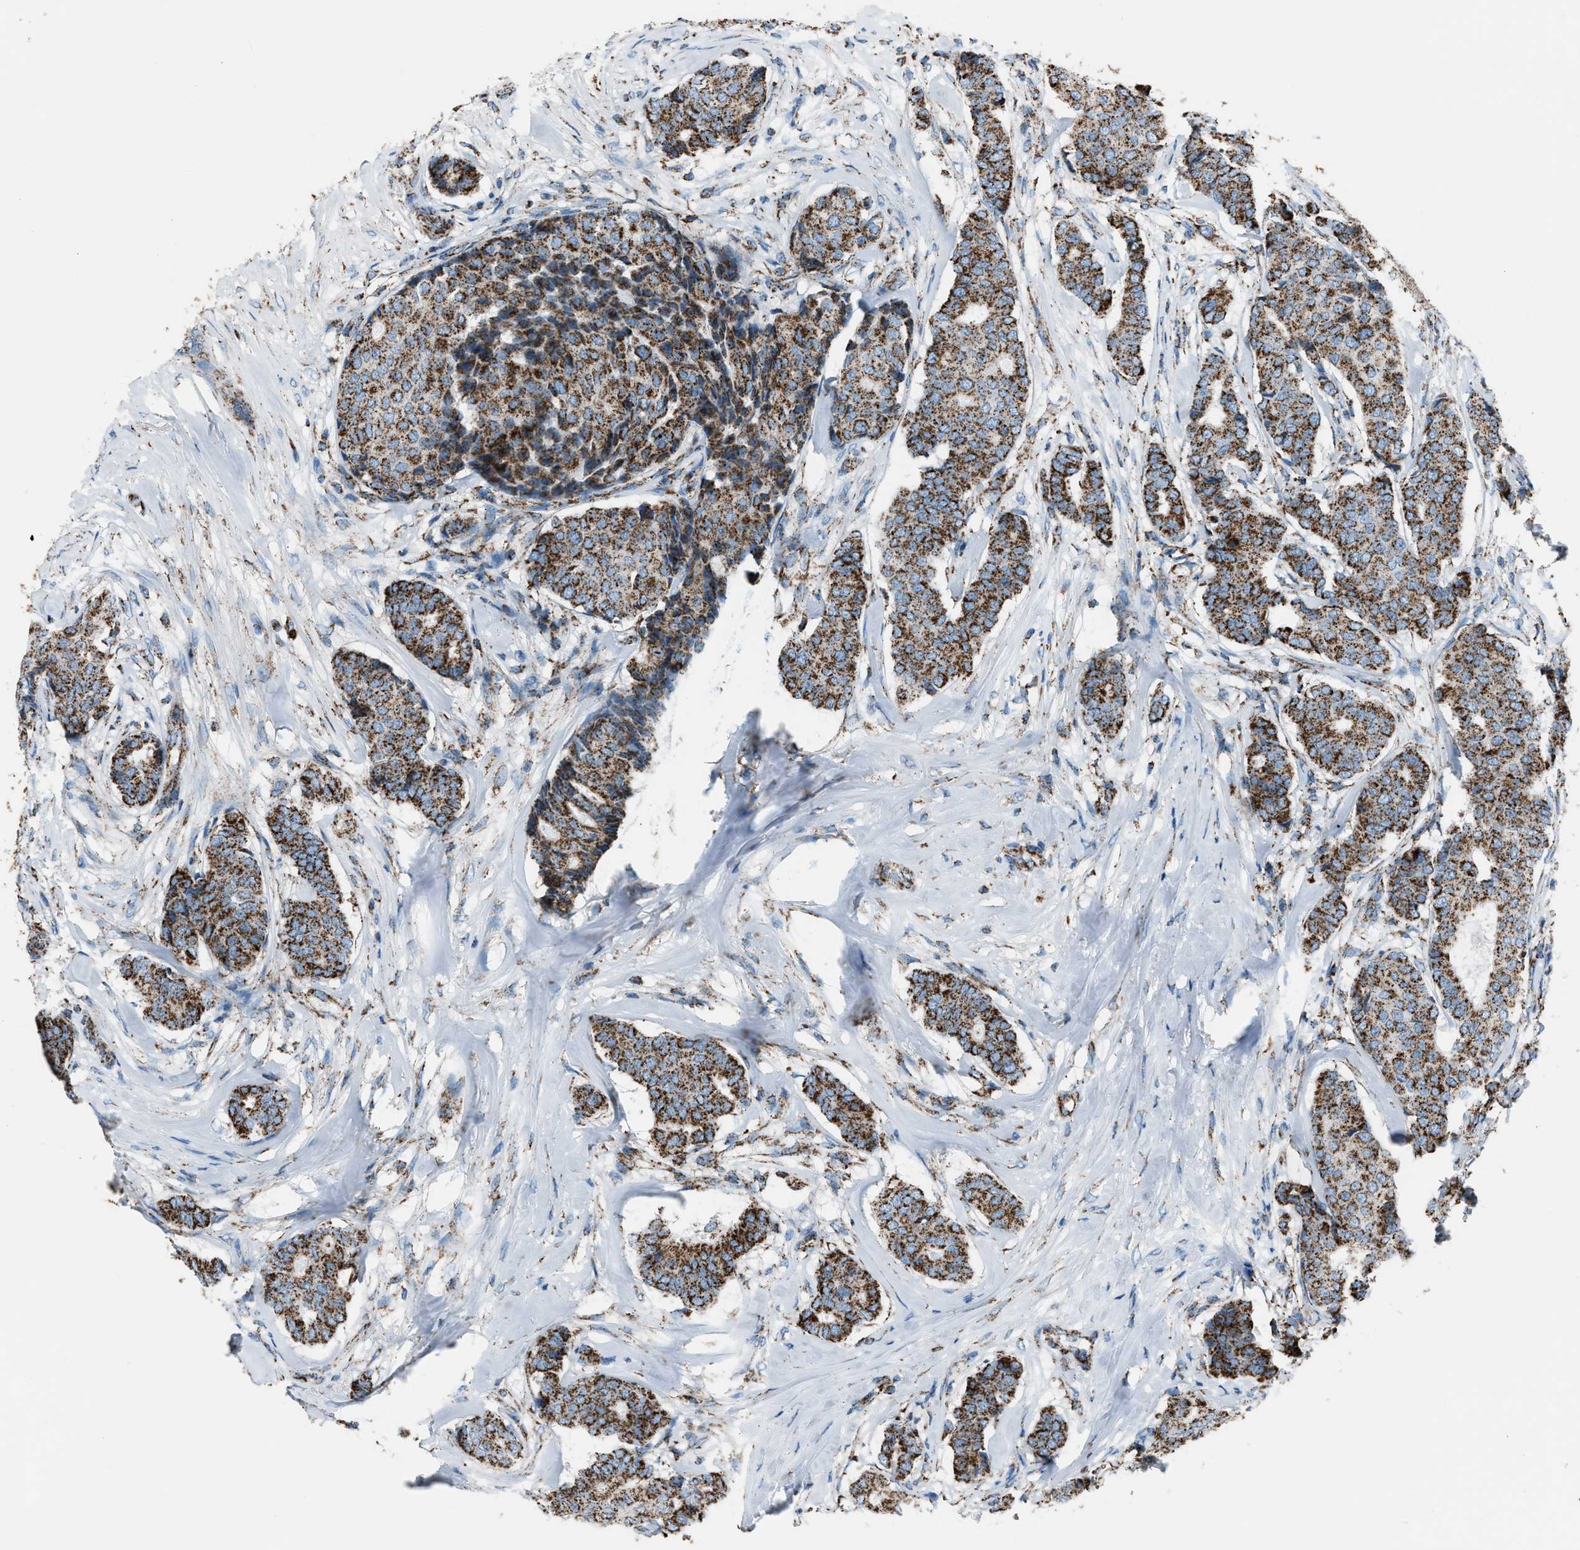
{"staining": {"intensity": "strong", "quantity": ">75%", "location": "cytoplasmic/membranous"}, "tissue": "breast cancer", "cell_type": "Tumor cells", "image_type": "cancer", "snomed": [{"axis": "morphology", "description": "Duct carcinoma"}, {"axis": "topography", "description": "Breast"}], "caption": "Infiltrating ductal carcinoma (breast) tissue shows strong cytoplasmic/membranous staining in about >75% of tumor cells, visualized by immunohistochemistry. Nuclei are stained in blue.", "gene": "MDH2", "patient": {"sex": "female", "age": 75}}